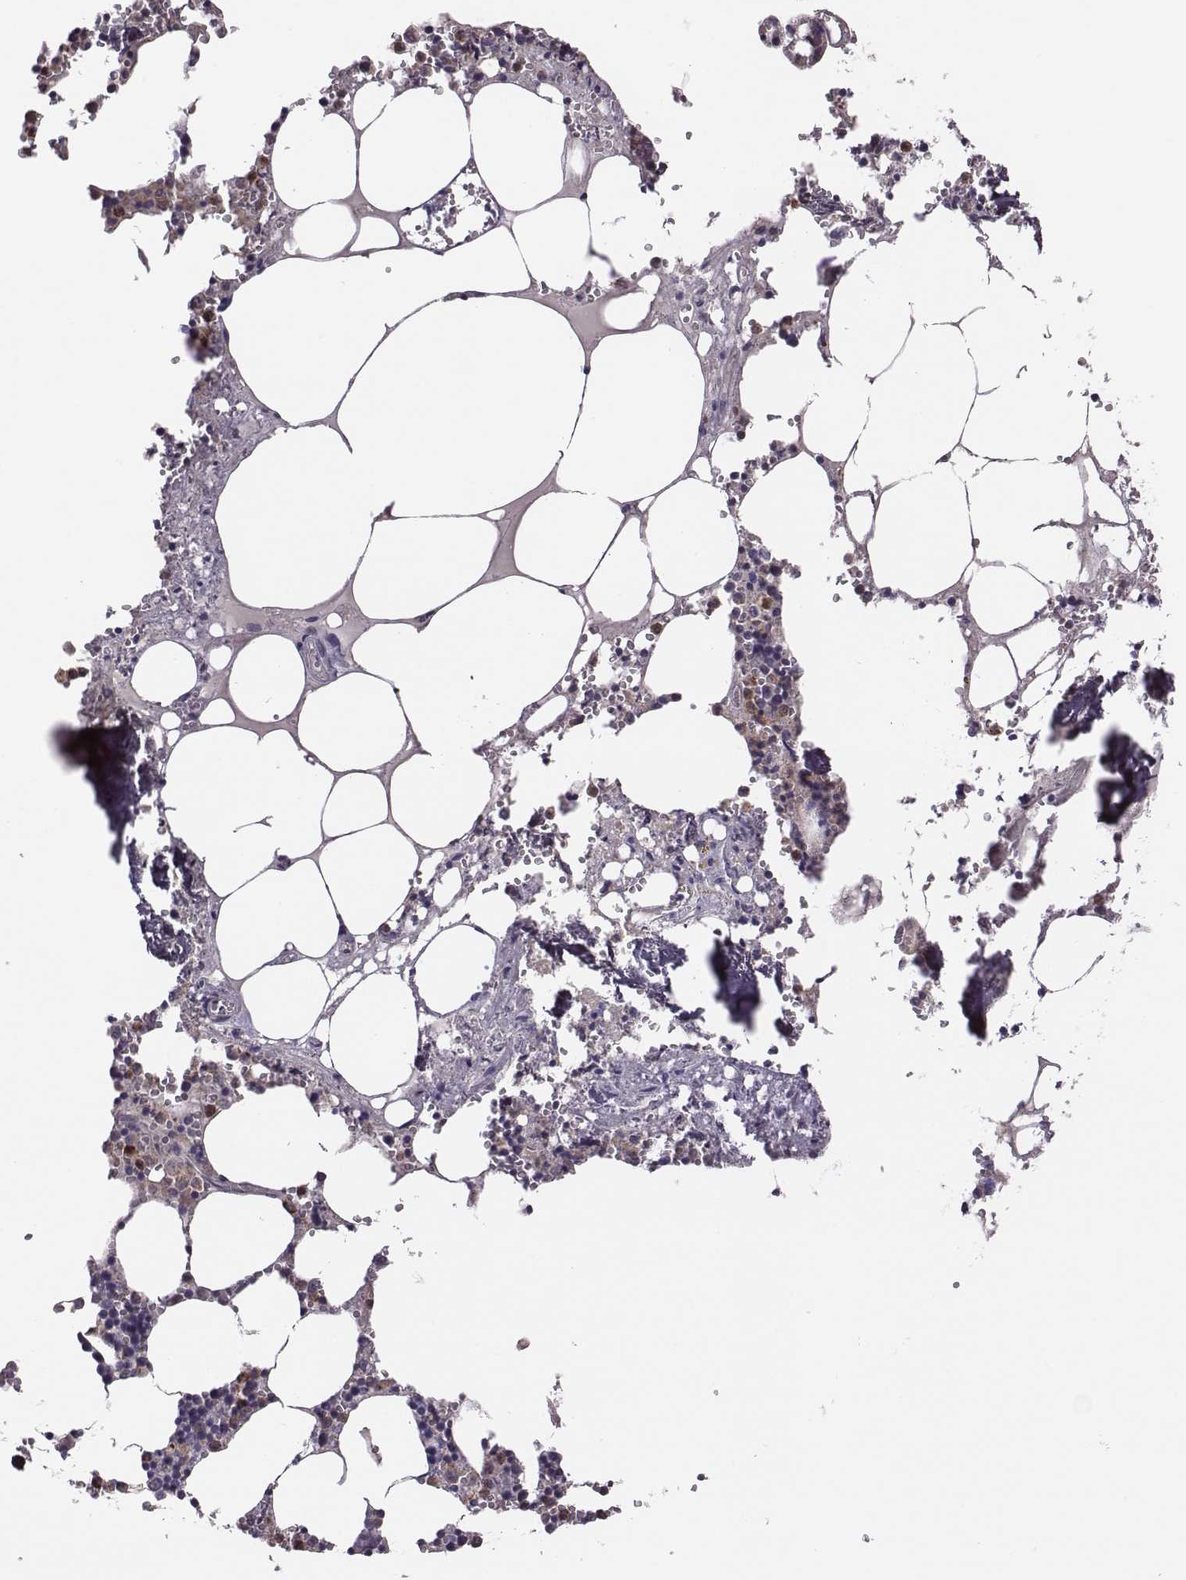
{"staining": {"intensity": "moderate", "quantity": "25%-75%", "location": "cytoplasmic/membranous"}, "tissue": "bone marrow", "cell_type": "Hematopoietic cells", "image_type": "normal", "snomed": [{"axis": "morphology", "description": "Normal tissue, NOS"}, {"axis": "topography", "description": "Bone marrow"}], "caption": "A brown stain highlights moderate cytoplasmic/membranous staining of a protein in hematopoietic cells of normal bone marrow. (Stains: DAB in brown, nuclei in blue, Microscopy: brightfield microscopy at high magnification).", "gene": "KMO", "patient": {"sex": "male", "age": 54}}